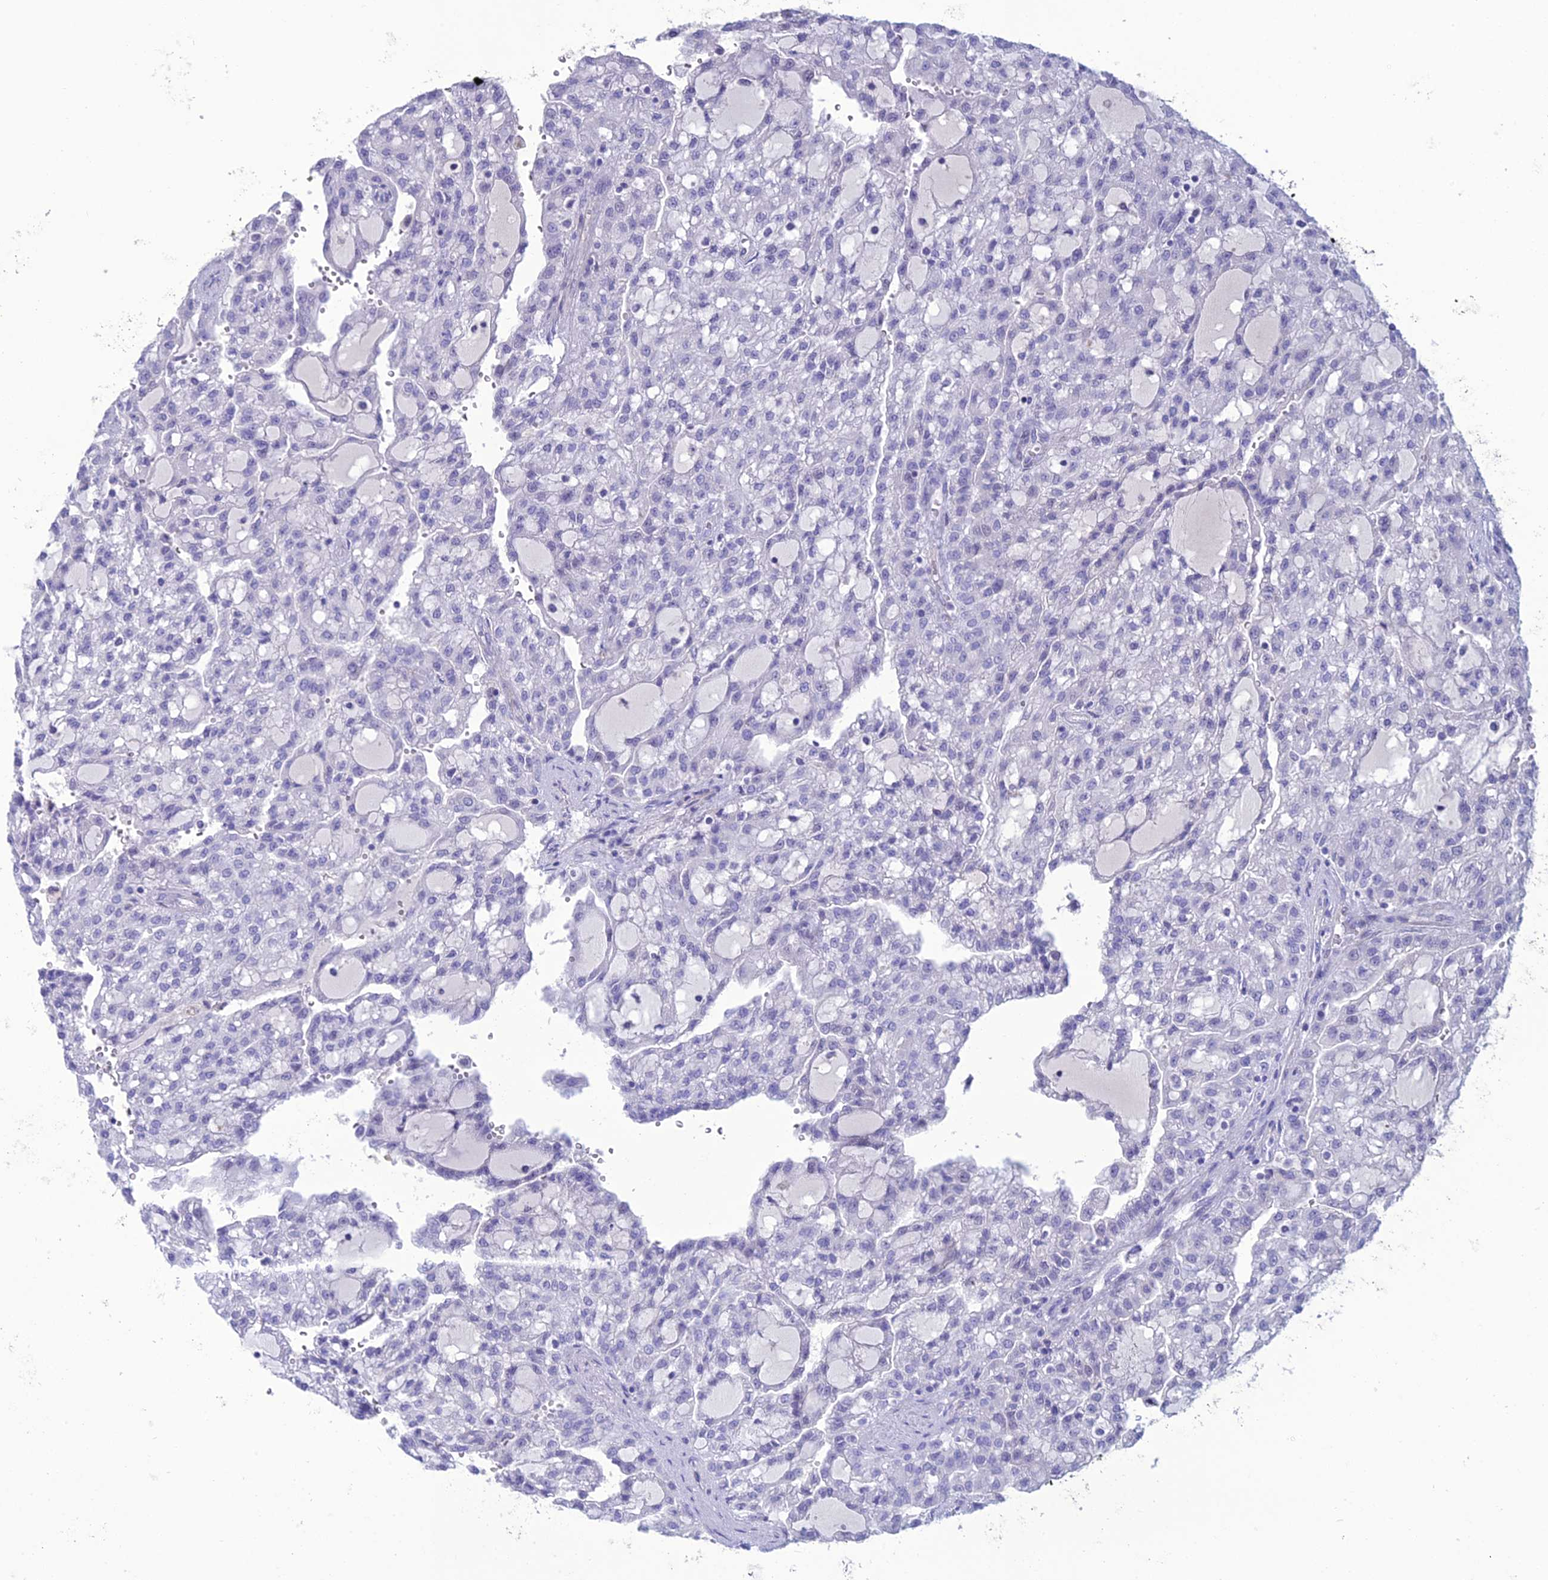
{"staining": {"intensity": "negative", "quantity": "none", "location": "none"}, "tissue": "renal cancer", "cell_type": "Tumor cells", "image_type": "cancer", "snomed": [{"axis": "morphology", "description": "Adenocarcinoma, NOS"}, {"axis": "topography", "description": "Kidney"}], "caption": "This photomicrograph is of renal cancer (adenocarcinoma) stained with immunohistochemistry to label a protein in brown with the nuclei are counter-stained blue. There is no staining in tumor cells.", "gene": "OR56B1", "patient": {"sex": "male", "age": 63}}